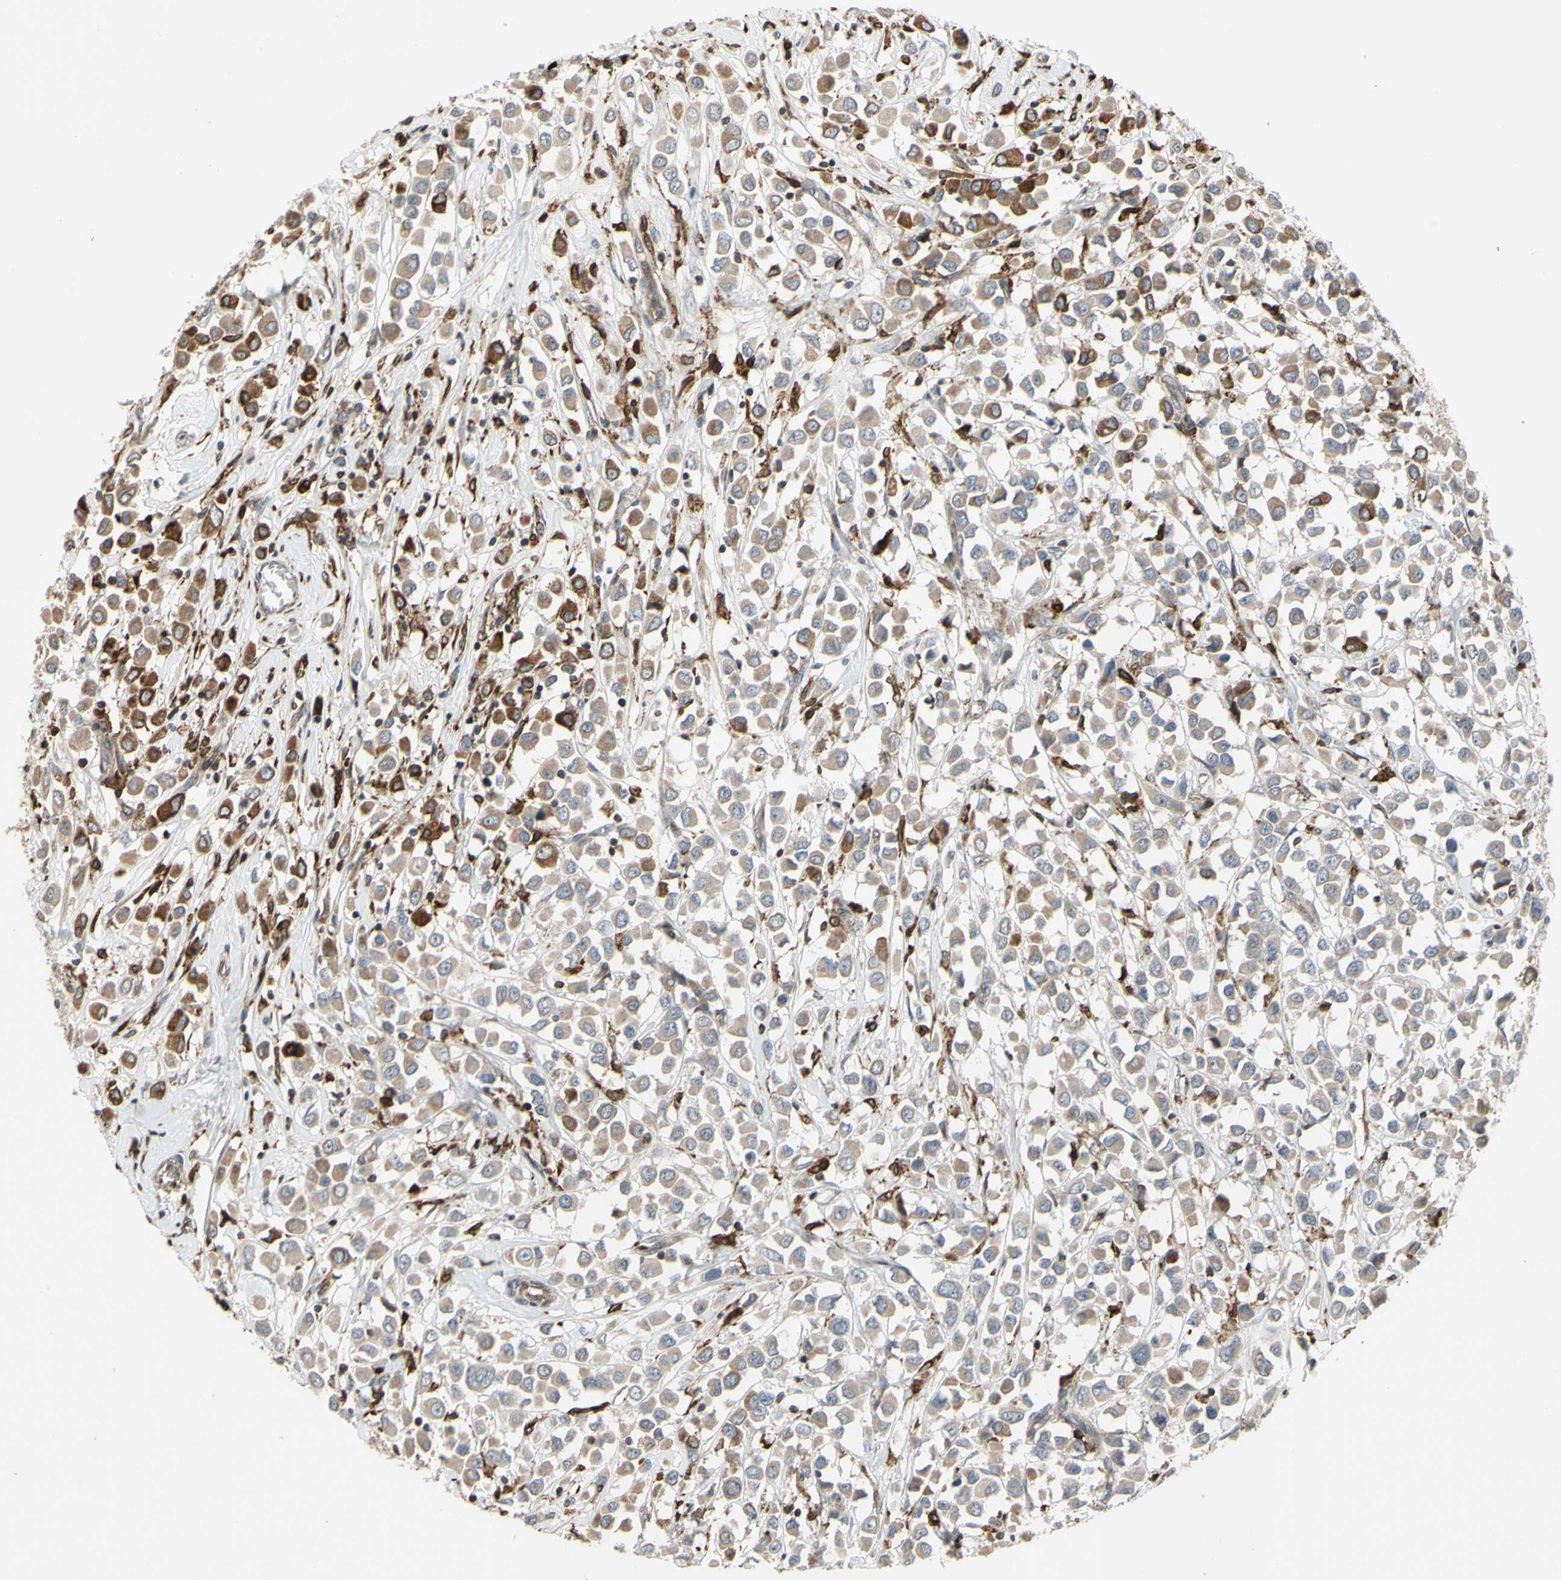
{"staining": {"intensity": "moderate", "quantity": ">75%", "location": "cytoplasmic/membranous"}, "tissue": "breast cancer", "cell_type": "Tumor cells", "image_type": "cancer", "snomed": [{"axis": "morphology", "description": "Duct carcinoma"}, {"axis": "topography", "description": "Breast"}], "caption": "Infiltrating ductal carcinoma (breast) stained with a protein marker exhibits moderate staining in tumor cells.", "gene": "PLXNA2", "patient": {"sex": "female", "age": 61}}